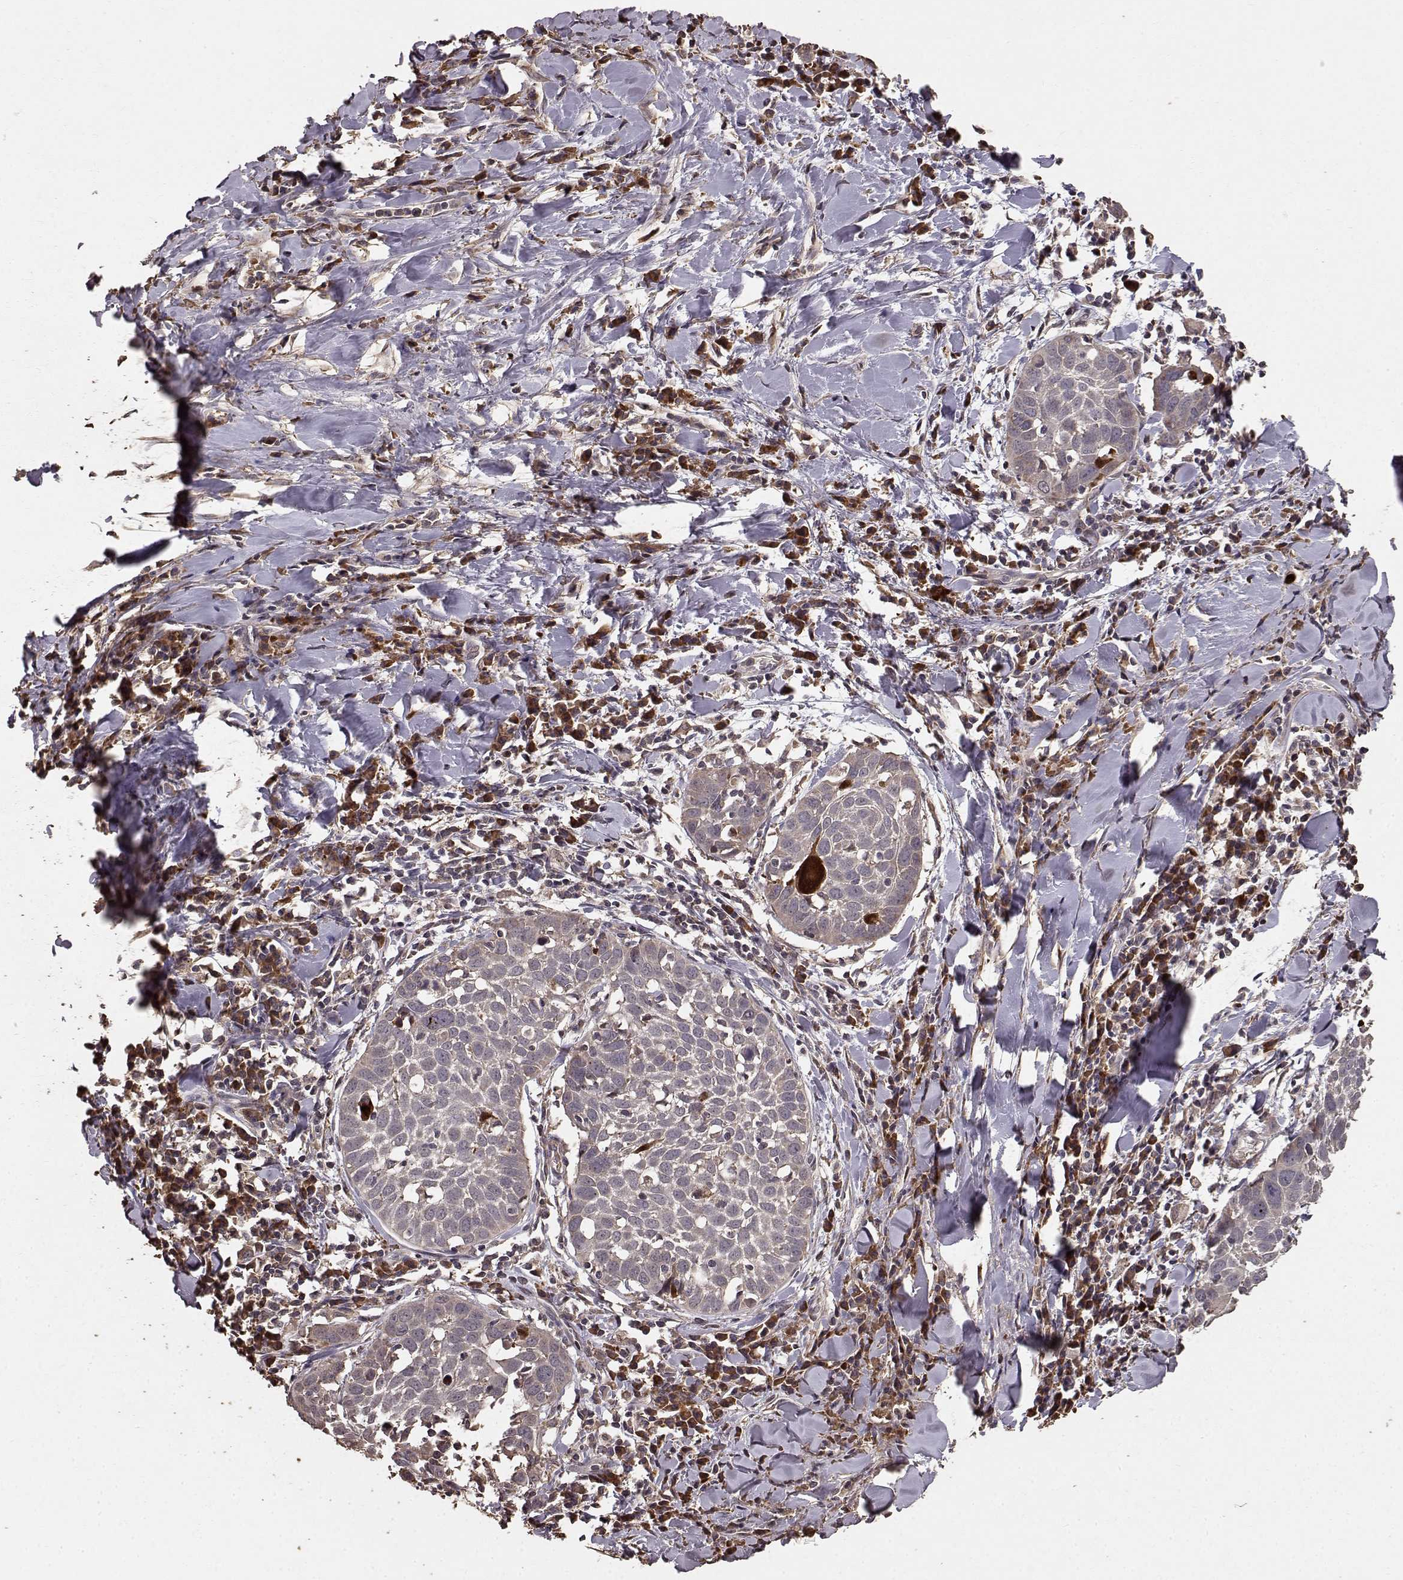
{"staining": {"intensity": "weak", "quantity": ">75%", "location": "cytoplasmic/membranous"}, "tissue": "lung cancer", "cell_type": "Tumor cells", "image_type": "cancer", "snomed": [{"axis": "morphology", "description": "Squamous cell carcinoma, NOS"}, {"axis": "topography", "description": "Lung"}], "caption": "Human lung cancer (squamous cell carcinoma) stained with a protein marker displays weak staining in tumor cells.", "gene": "USP15", "patient": {"sex": "male", "age": 57}}